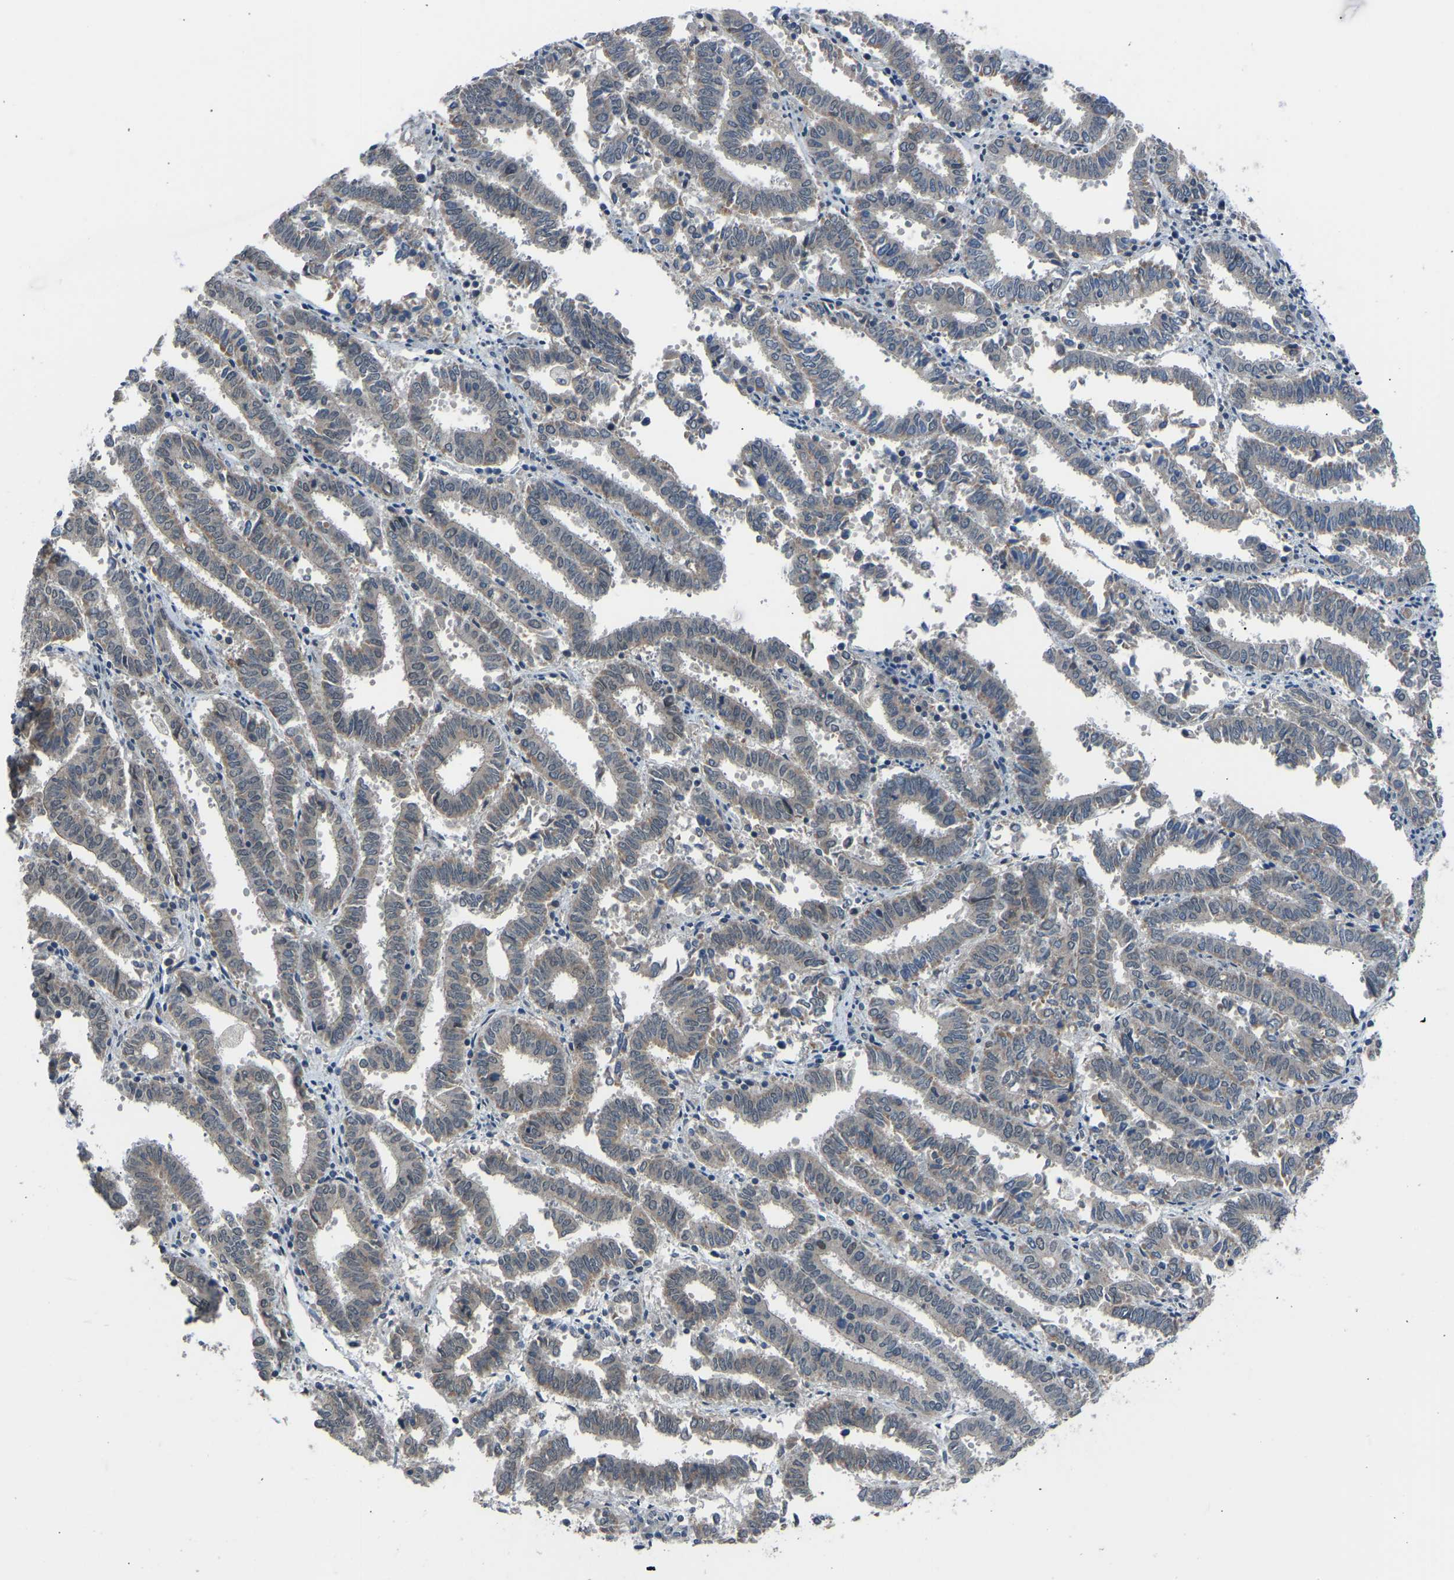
{"staining": {"intensity": "moderate", "quantity": "25%-75%", "location": "cytoplasmic/membranous"}, "tissue": "endometrial cancer", "cell_type": "Tumor cells", "image_type": "cancer", "snomed": [{"axis": "morphology", "description": "Adenocarcinoma, NOS"}, {"axis": "topography", "description": "Uterus"}], "caption": "Immunohistochemical staining of endometrial cancer demonstrates moderate cytoplasmic/membranous protein positivity in about 25%-75% of tumor cells. (DAB IHC with brightfield microscopy, high magnification).", "gene": "CDK2AP1", "patient": {"sex": "female", "age": 83}}